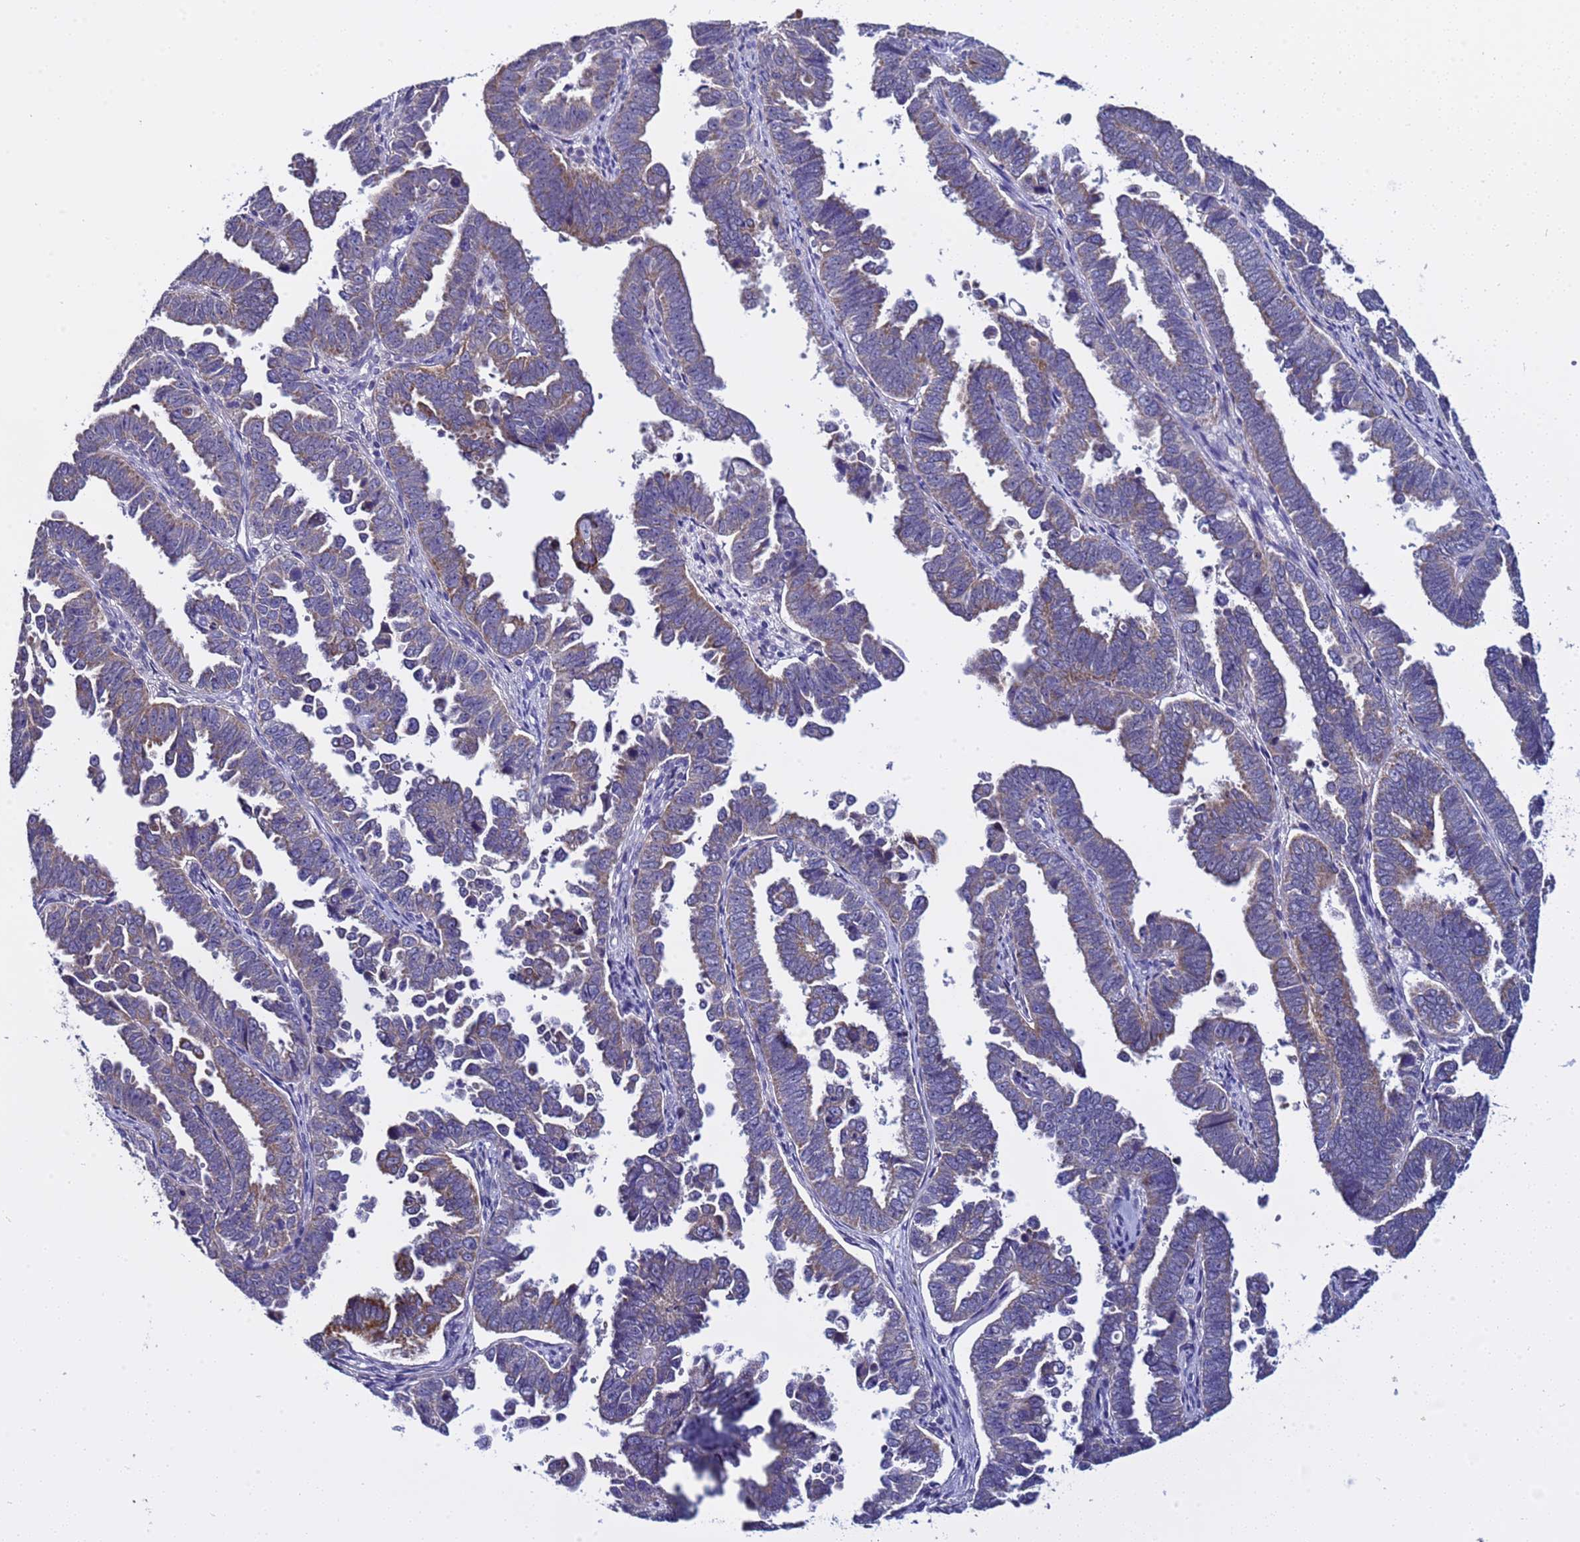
{"staining": {"intensity": "moderate", "quantity": "25%-75%", "location": "cytoplasmic/membranous"}, "tissue": "endometrial cancer", "cell_type": "Tumor cells", "image_type": "cancer", "snomed": [{"axis": "morphology", "description": "Adenocarcinoma, NOS"}, {"axis": "topography", "description": "Endometrium"}], "caption": "A high-resolution micrograph shows IHC staining of endometrial cancer, which exhibits moderate cytoplasmic/membranous staining in about 25%-75% of tumor cells.", "gene": "ELMOD2", "patient": {"sex": "female", "age": 75}}